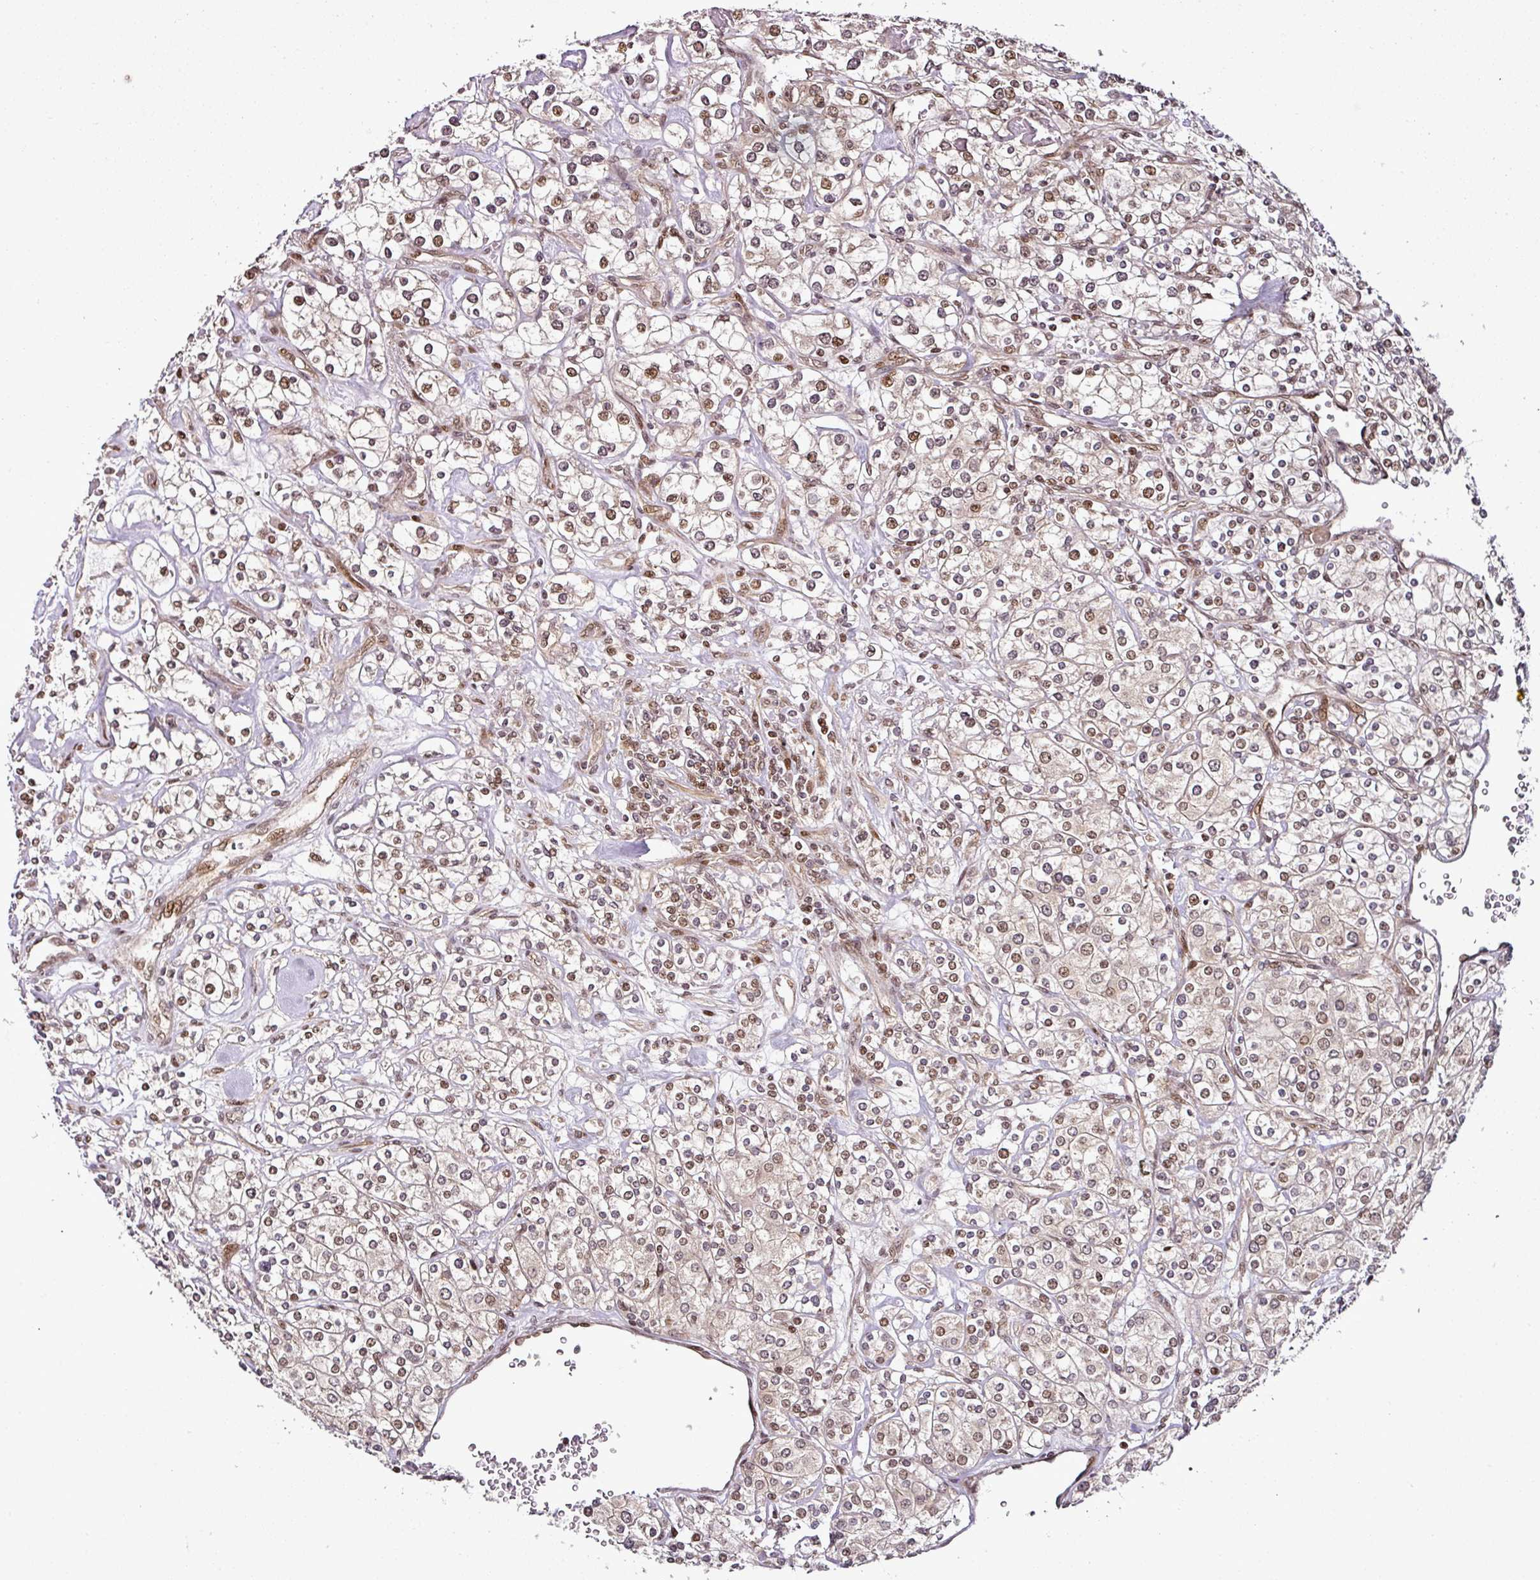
{"staining": {"intensity": "weak", "quantity": ">75%", "location": "nuclear"}, "tissue": "renal cancer", "cell_type": "Tumor cells", "image_type": "cancer", "snomed": [{"axis": "morphology", "description": "Adenocarcinoma, NOS"}, {"axis": "topography", "description": "Kidney"}], "caption": "IHC of adenocarcinoma (renal) exhibits low levels of weak nuclear staining in about >75% of tumor cells. (DAB (3,3'-diaminobenzidine) IHC with brightfield microscopy, high magnification).", "gene": "COPRS", "patient": {"sex": "male", "age": 77}}